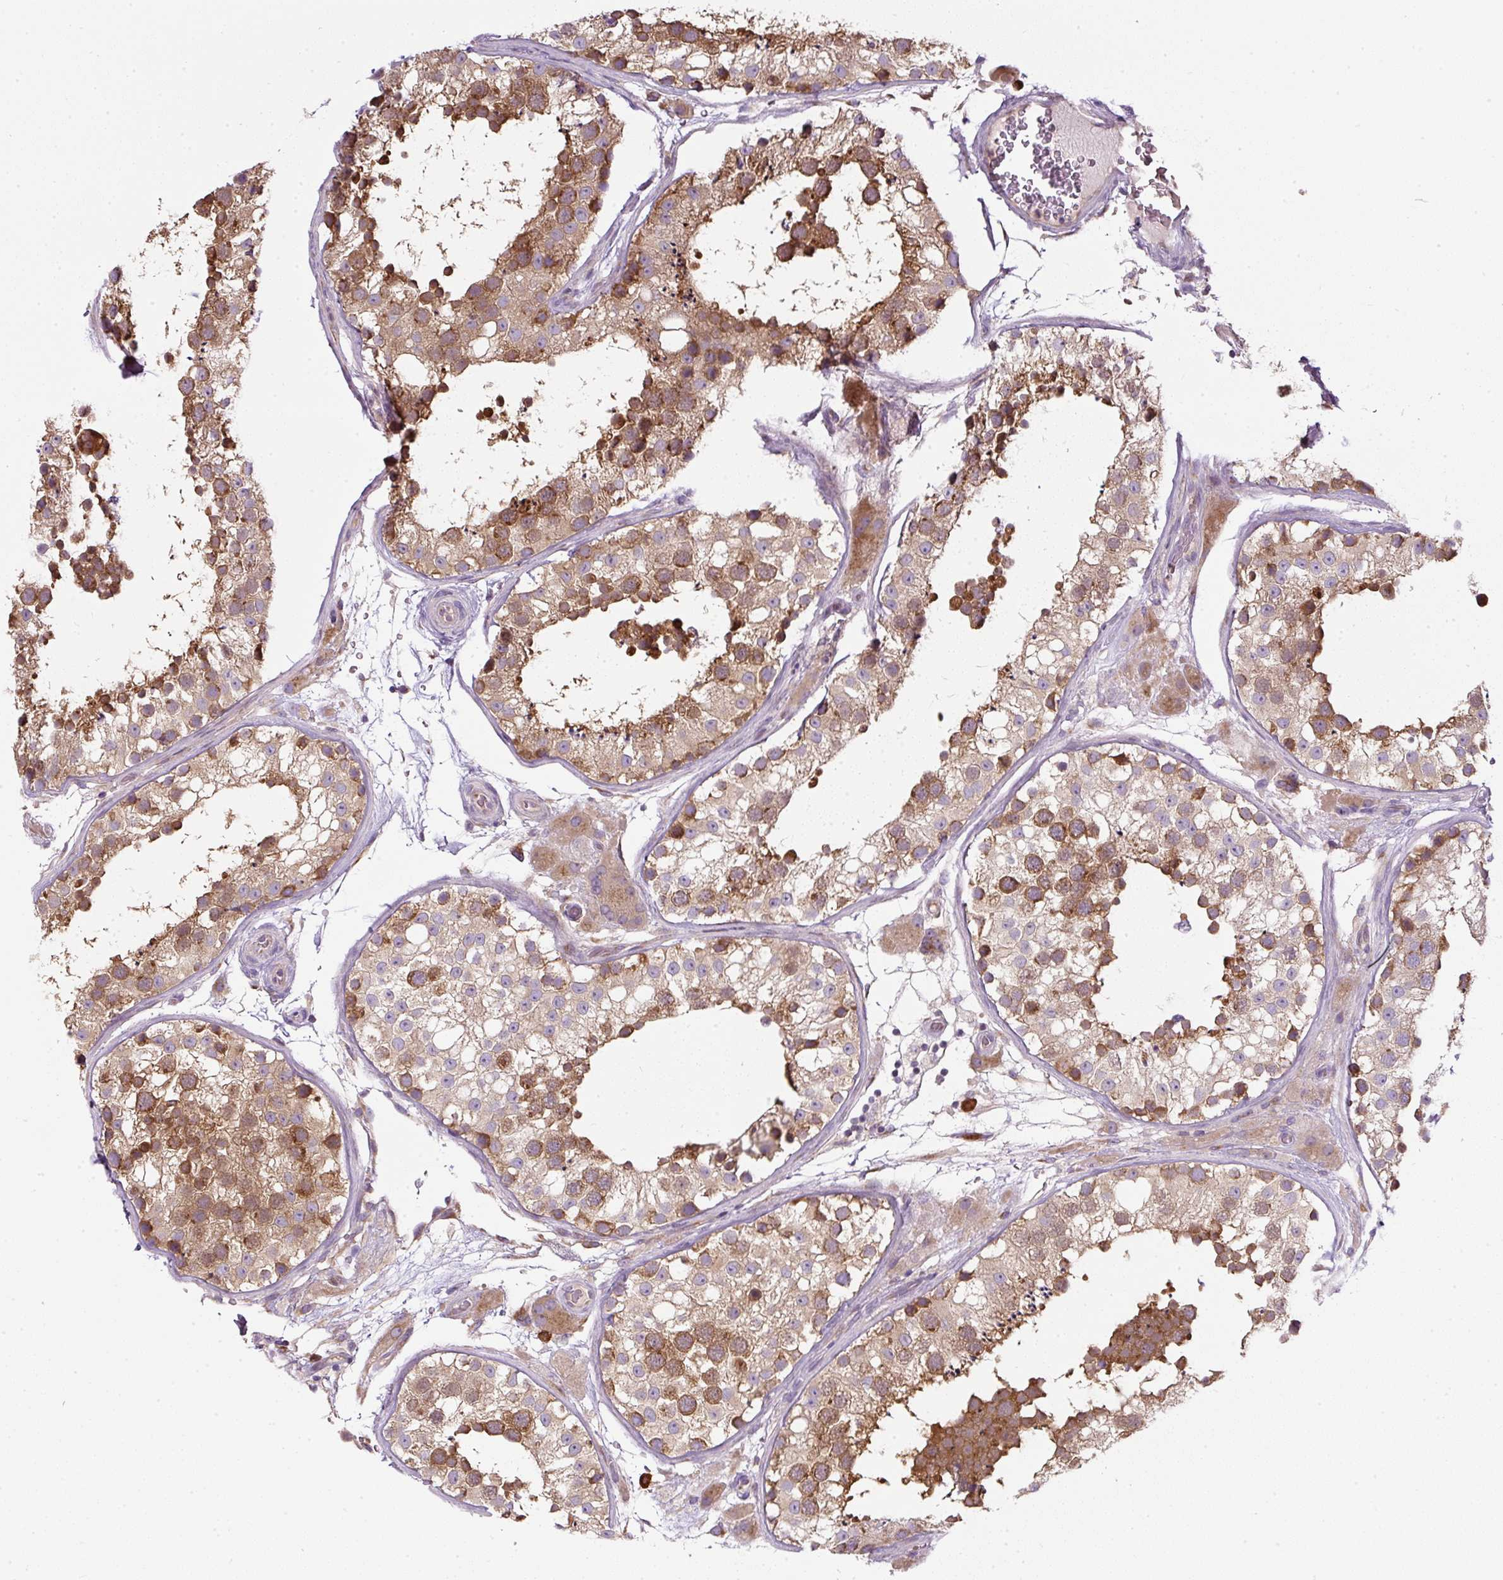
{"staining": {"intensity": "strong", "quantity": "25%-75%", "location": "cytoplasmic/membranous"}, "tissue": "testis", "cell_type": "Cells in seminiferous ducts", "image_type": "normal", "snomed": [{"axis": "morphology", "description": "Normal tissue, NOS"}, {"axis": "topography", "description": "Testis"}], "caption": "Protein staining demonstrates strong cytoplasmic/membranous expression in approximately 25%-75% of cells in seminiferous ducts in normal testis. (brown staining indicates protein expression, while blue staining denotes nuclei).", "gene": "MLX", "patient": {"sex": "male", "age": 26}}